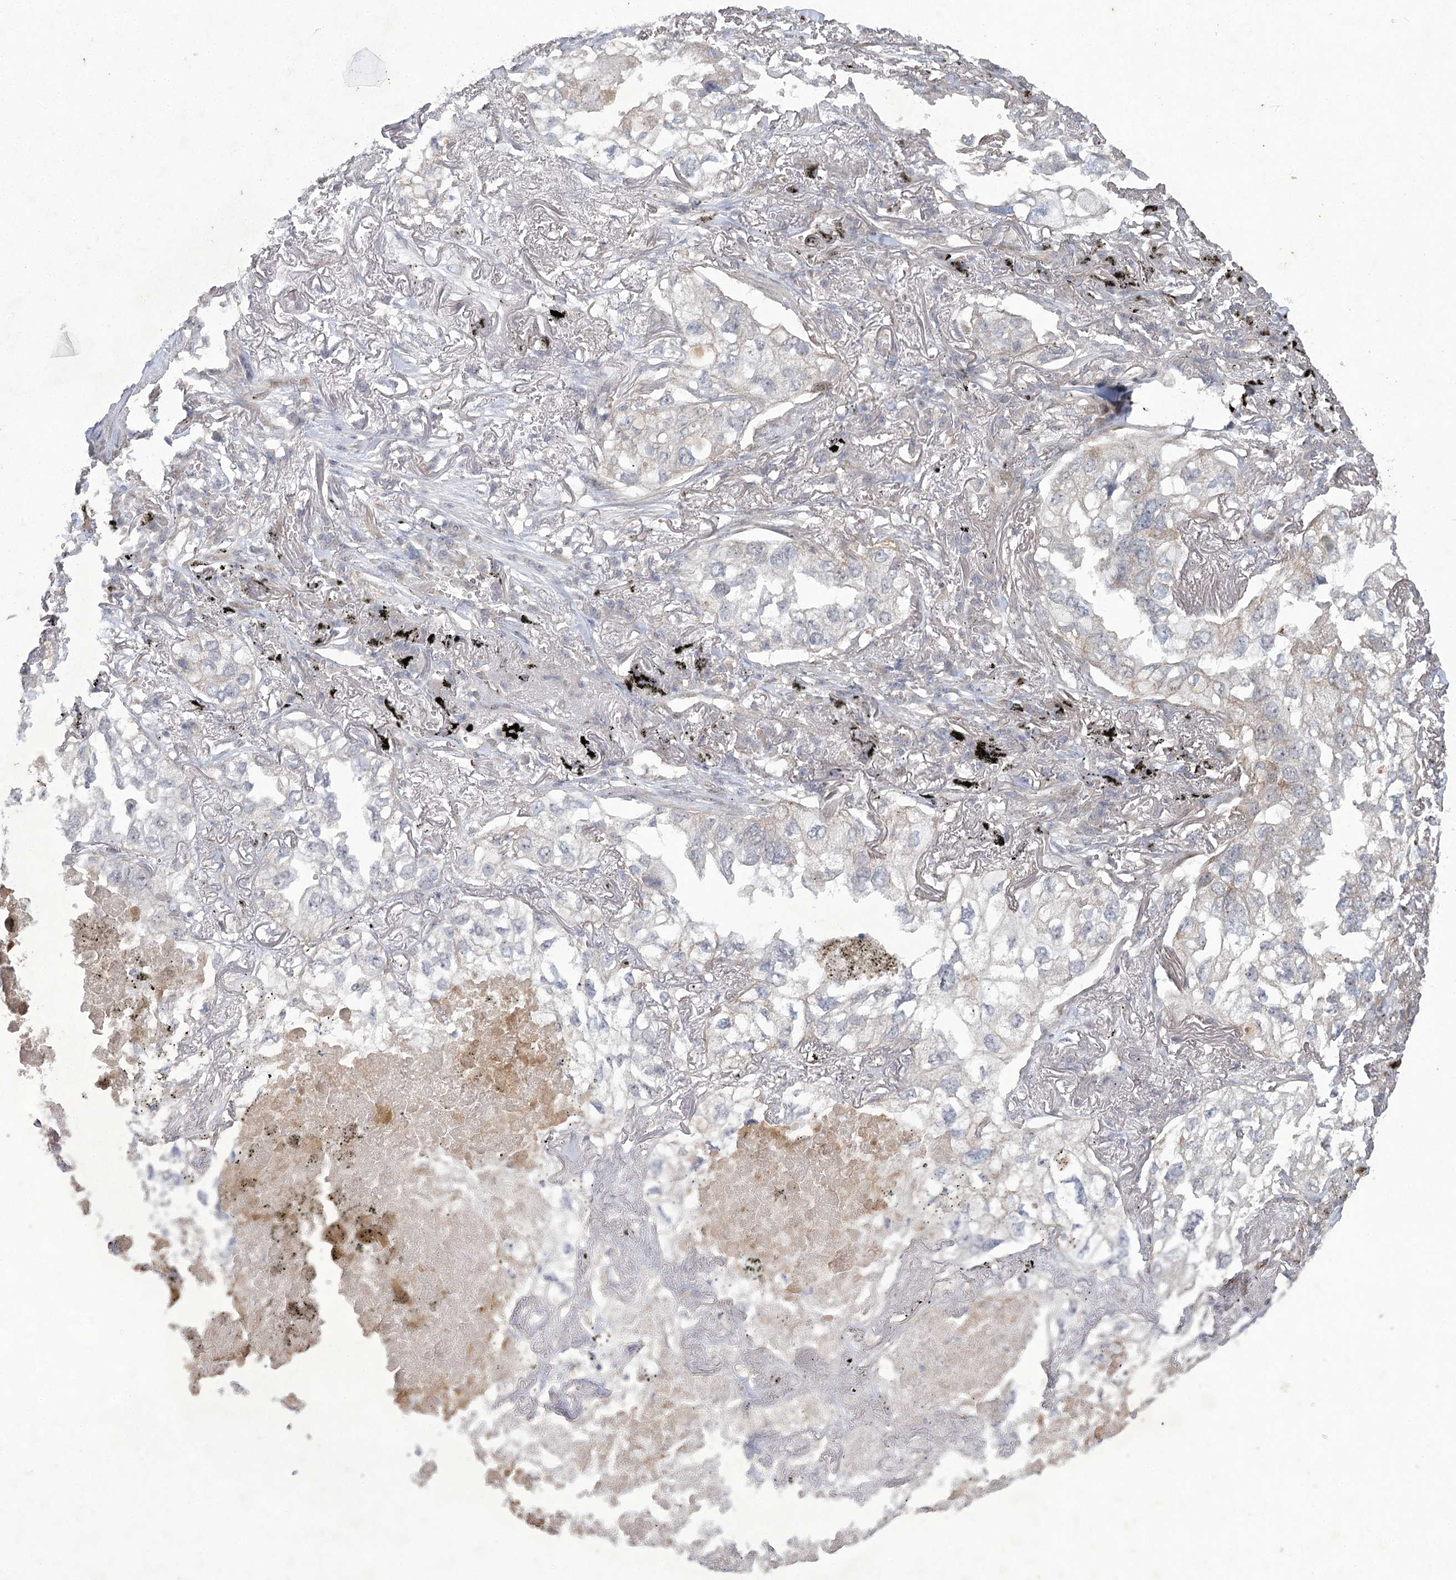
{"staining": {"intensity": "negative", "quantity": "none", "location": "none"}, "tissue": "lung cancer", "cell_type": "Tumor cells", "image_type": "cancer", "snomed": [{"axis": "morphology", "description": "Adenocarcinoma, NOS"}, {"axis": "topography", "description": "Lung"}], "caption": "Immunohistochemical staining of human lung cancer reveals no significant staining in tumor cells.", "gene": "AMTN", "patient": {"sex": "male", "age": 65}}